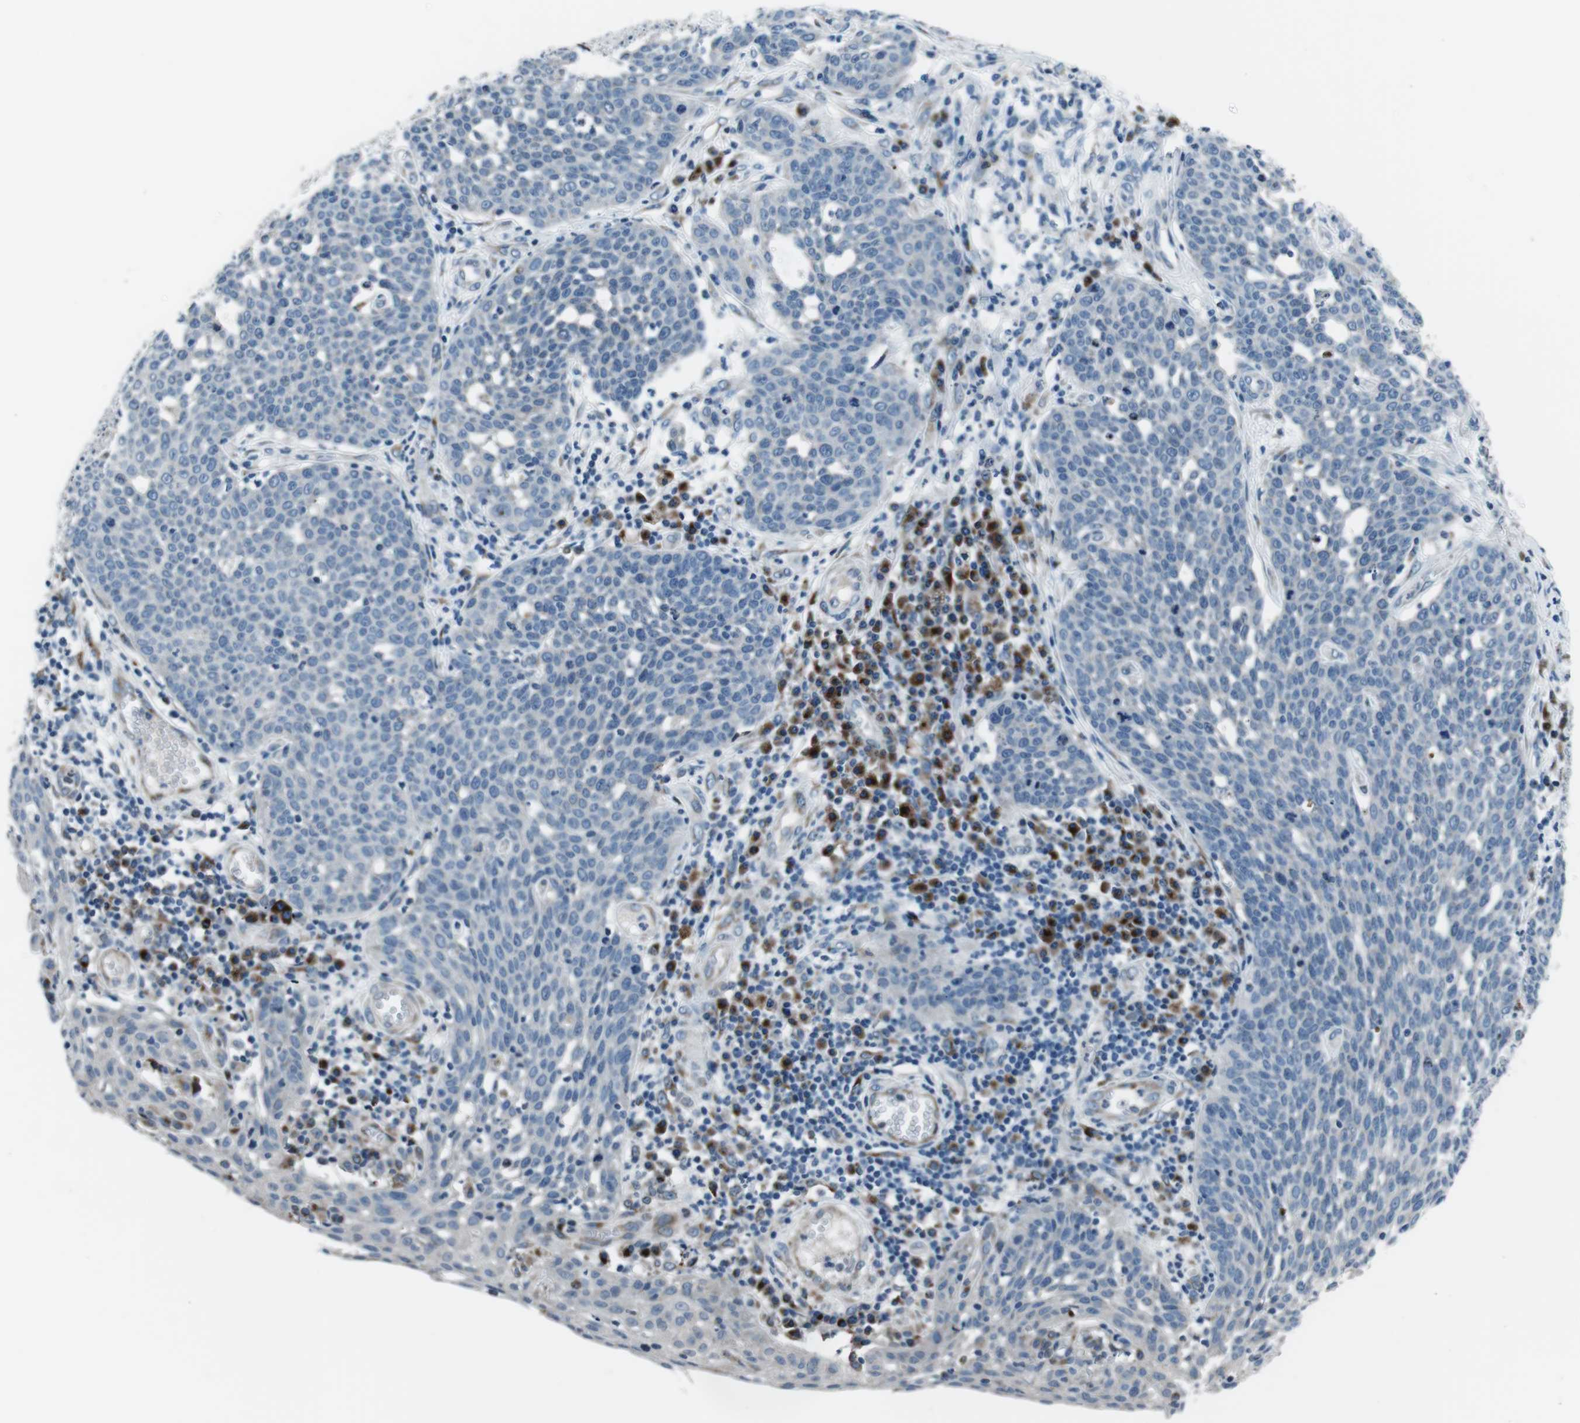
{"staining": {"intensity": "negative", "quantity": "none", "location": "none"}, "tissue": "cervical cancer", "cell_type": "Tumor cells", "image_type": "cancer", "snomed": [{"axis": "morphology", "description": "Squamous cell carcinoma, NOS"}, {"axis": "topography", "description": "Cervix"}], "caption": "Histopathology image shows no significant protein expression in tumor cells of cervical squamous cell carcinoma. The staining is performed using DAB (3,3'-diaminobenzidine) brown chromogen with nuclei counter-stained in using hematoxylin.", "gene": "NUCB2", "patient": {"sex": "female", "age": 34}}